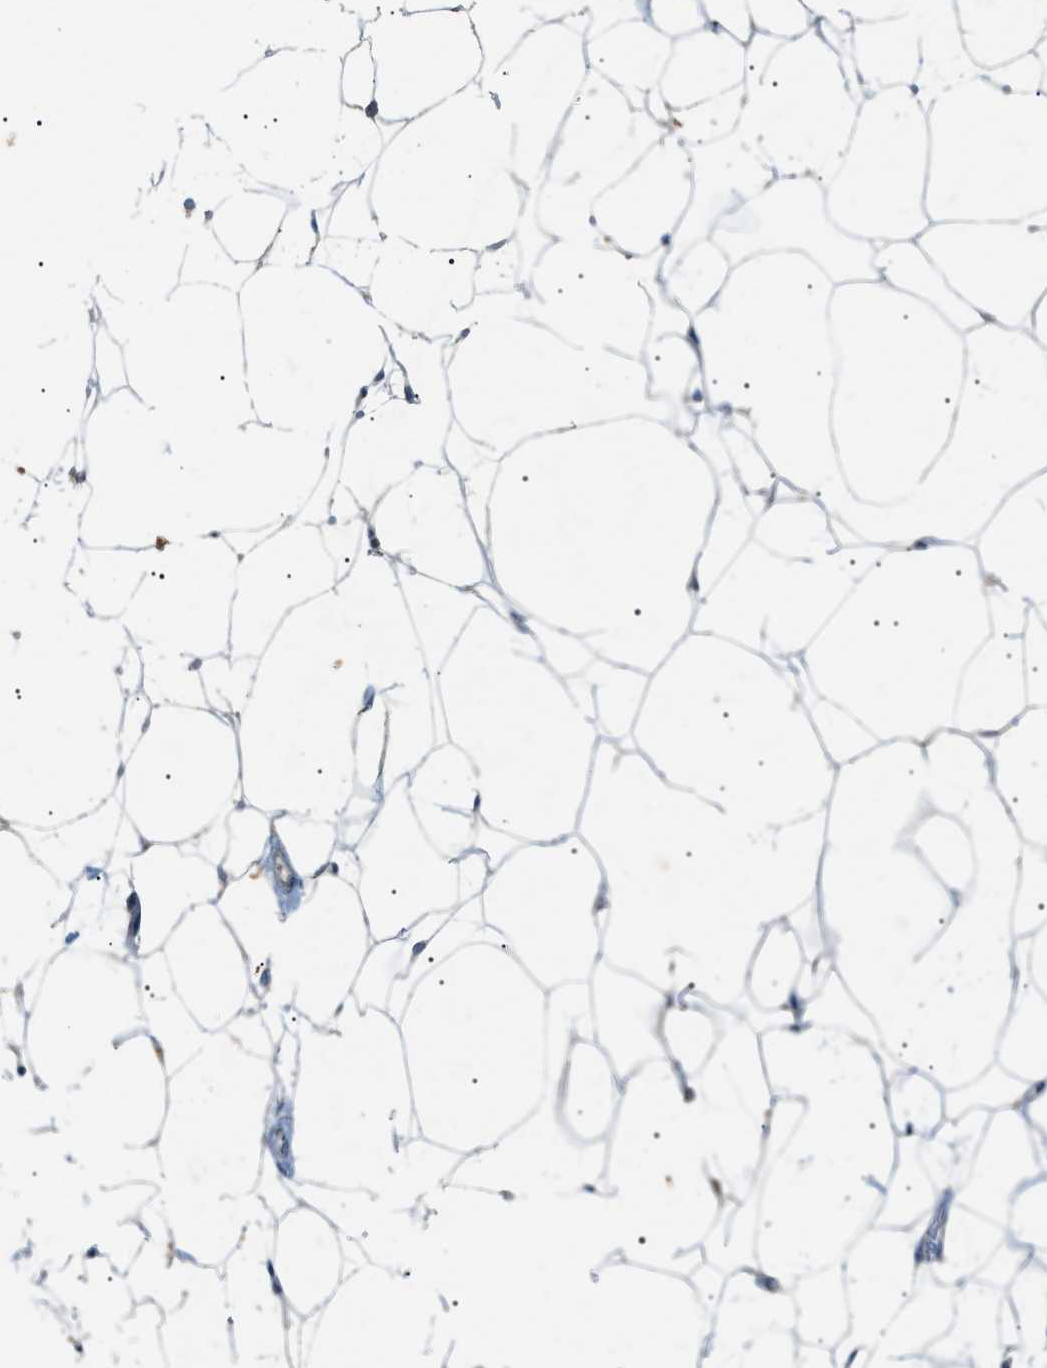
{"staining": {"intensity": "negative", "quantity": "none", "location": "none"}, "tissue": "adipose tissue", "cell_type": "Adipocytes", "image_type": "normal", "snomed": [{"axis": "morphology", "description": "Normal tissue, NOS"}, {"axis": "topography", "description": "Breast"}, {"axis": "topography", "description": "Soft tissue"}], "caption": "High power microscopy image of an immunohistochemistry micrograph of unremarkable adipose tissue, revealing no significant expression in adipocytes.", "gene": "BTK", "patient": {"sex": "female", "age": 75}}